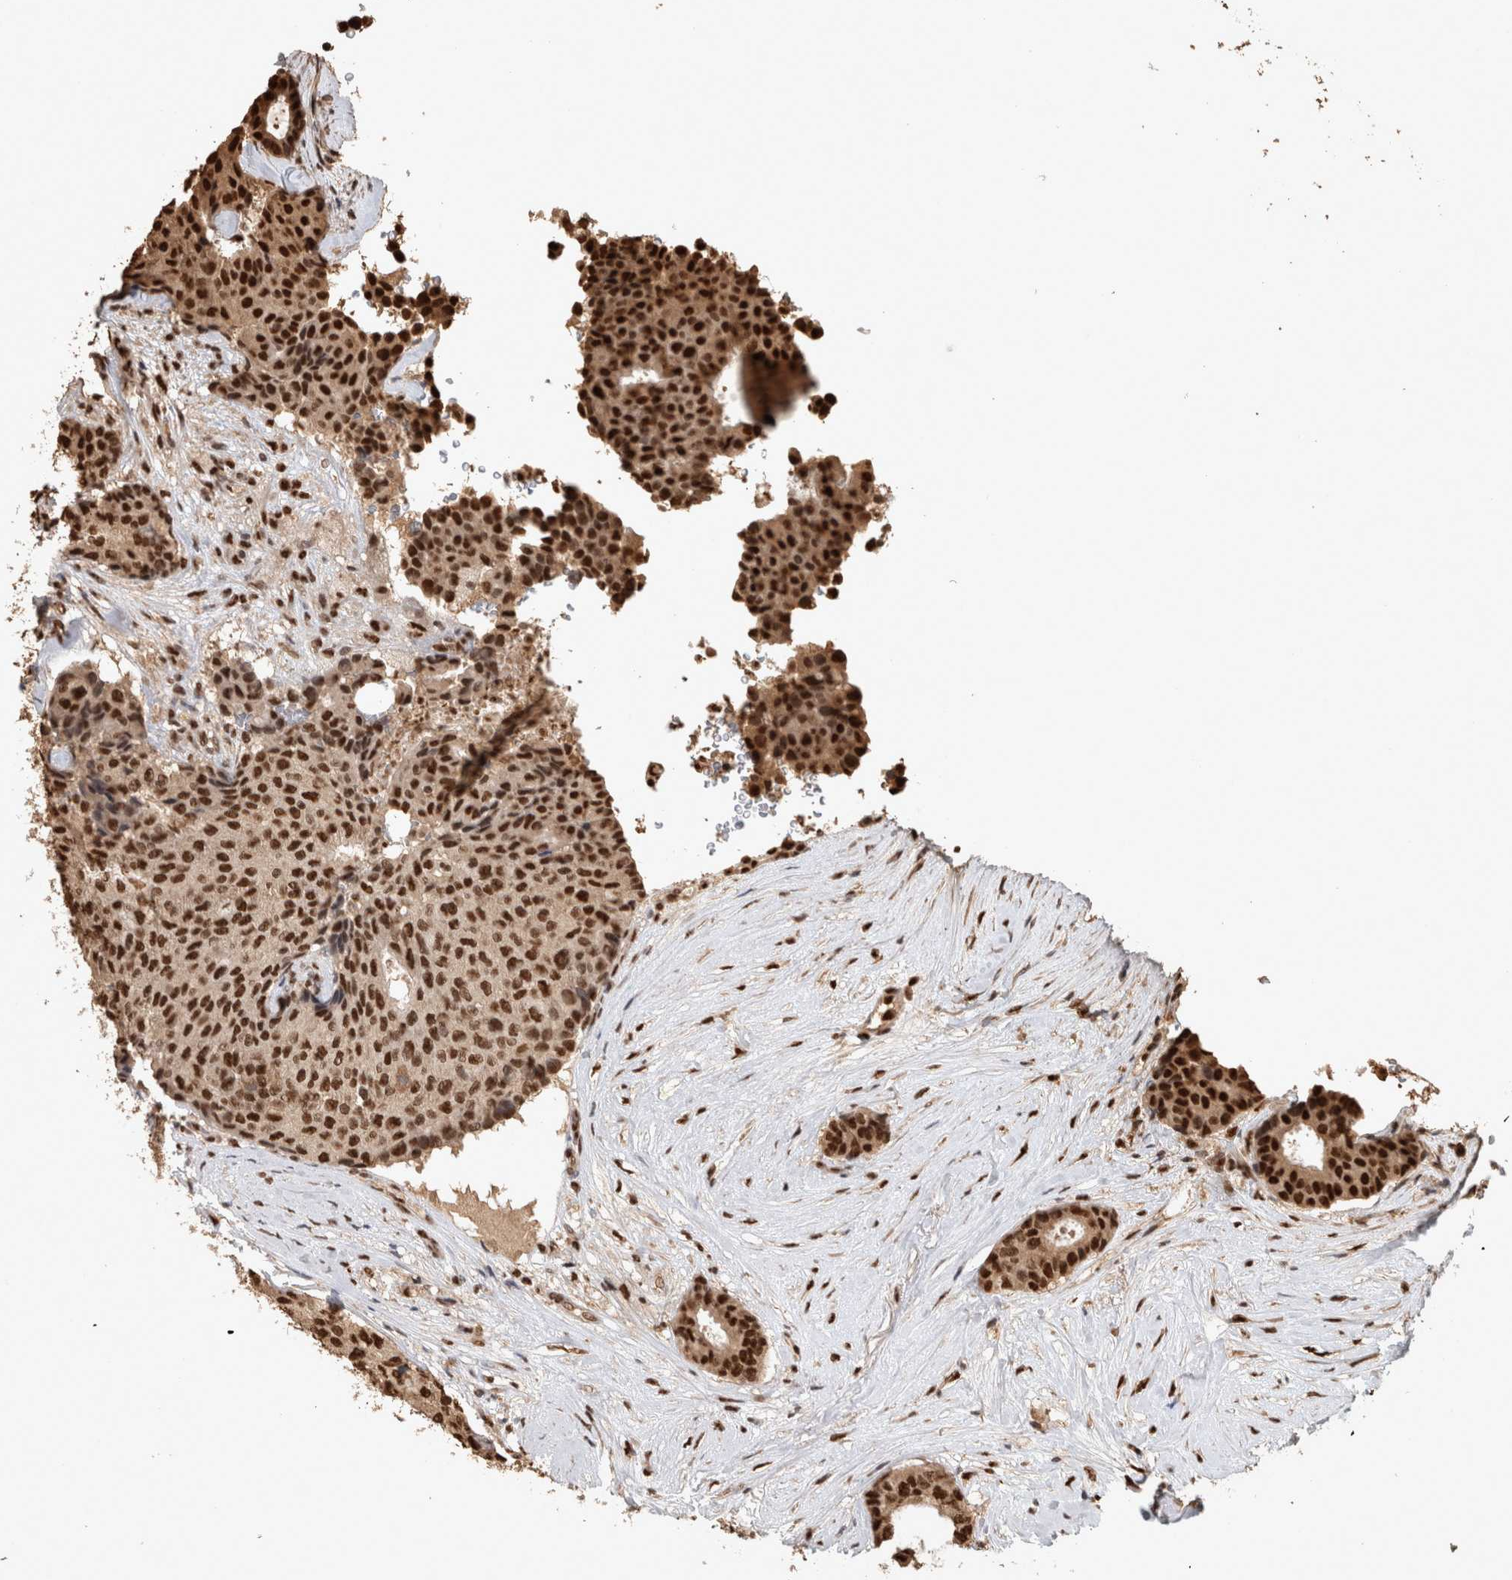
{"staining": {"intensity": "strong", "quantity": ">75%", "location": "nuclear"}, "tissue": "breast cancer", "cell_type": "Tumor cells", "image_type": "cancer", "snomed": [{"axis": "morphology", "description": "Duct carcinoma"}, {"axis": "topography", "description": "Breast"}], "caption": "This image exhibits breast cancer (intraductal carcinoma) stained with immunohistochemistry (IHC) to label a protein in brown. The nuclear of tumor cells show strong positivity for the protein. Nuclei are counter-stained blue.", "gene": "RAD50", "patient": {"sex": "female", "age": 75}}